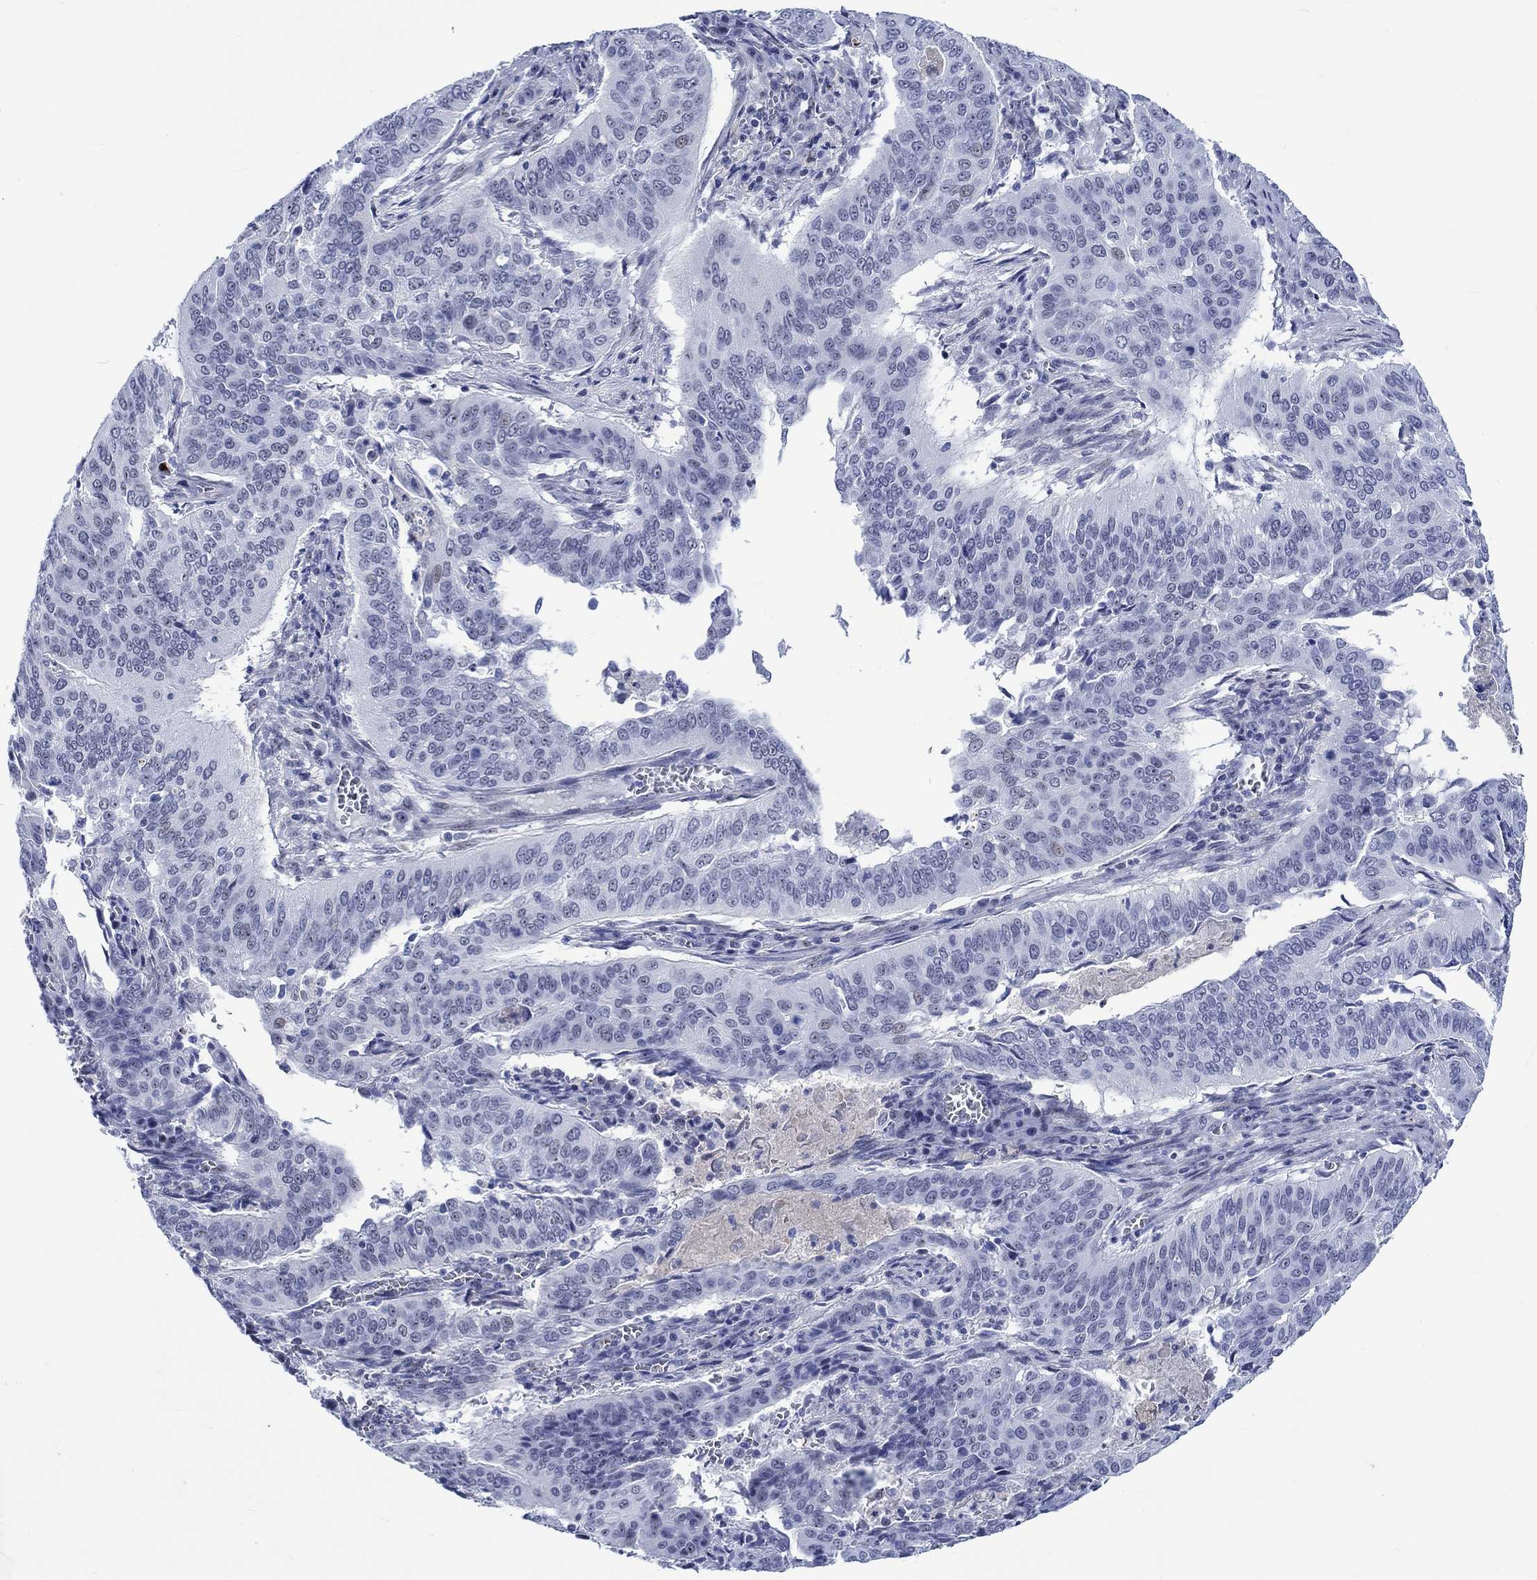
{"staining": {"intensity": "negative", "quantity": "none", "location": "none"}, "tissue": "cervical cancer", "cell_type": "Tumor cells", "image_type": "cancer", "snomed": [{"axis": "morphology", "description": "Squamous cell carcinoma, NOS"}, {"axis": "topography", "description": "Cervix"}], "caption": "Human squamous cell carcinoma (cervical) stained for a protein using IHC shows no expression in tumor cells.", "gene": "ZNF446", "patient": {"sex": "female", "age": 39}}